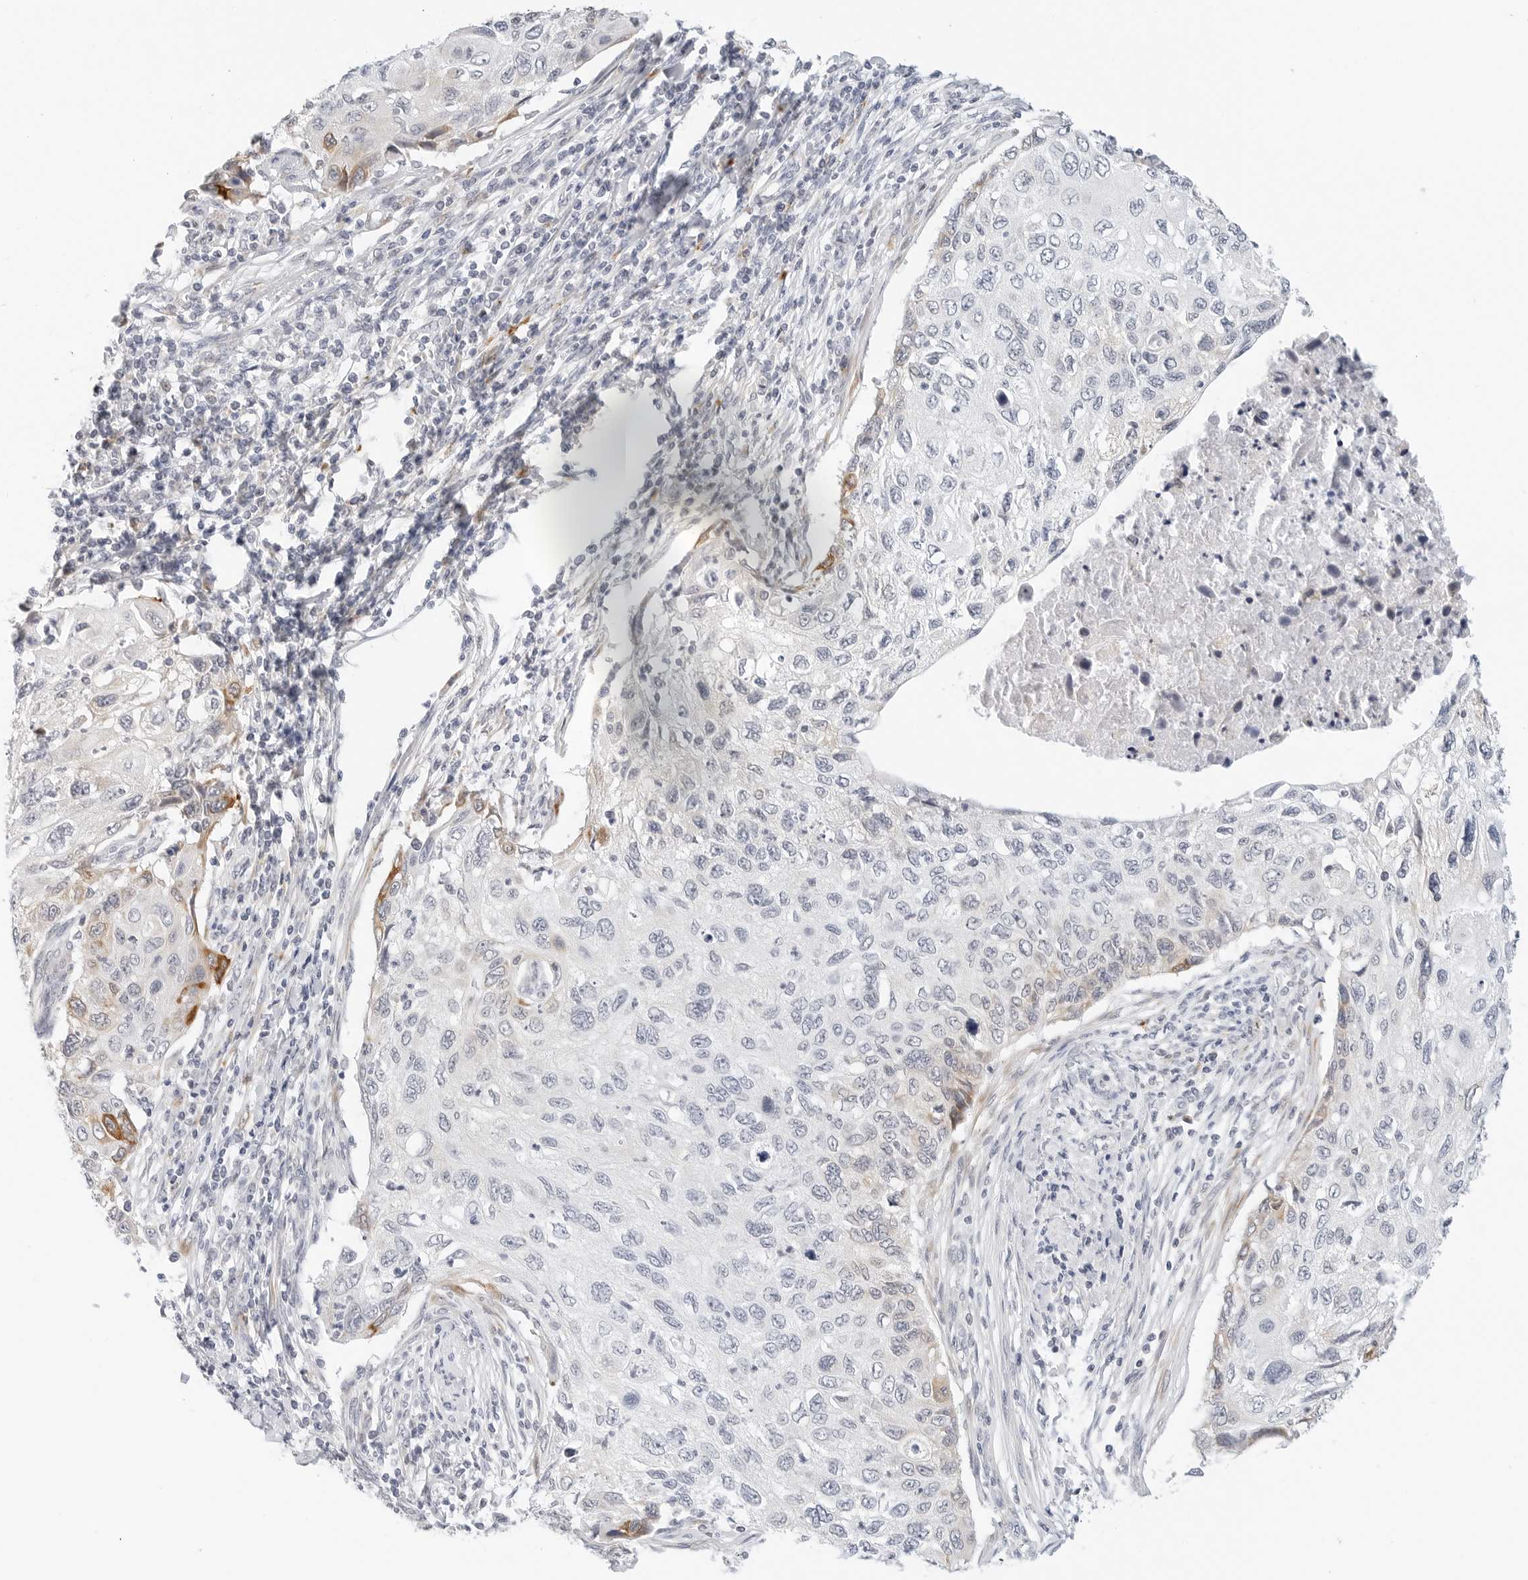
{"staining": {"intensity": "weak", "quantity": "<25%", "location": "cytoplasmic/membranous"}, "tissue": "cervical cancer", "cell_type": "Tumor cells", "image_type": "cancer", "snomed": [{"axis": "morphology", "description": "Squamous cell carcinoma, NOS"}, {"axis": "topography", "description": "Cervix"}], "caption": "There is no significant expression in tumor cells of cervical cancer (squamous cell carcinoma).", "gene": "TSEN2", "patient": {"sex": "female", "age": 70}}